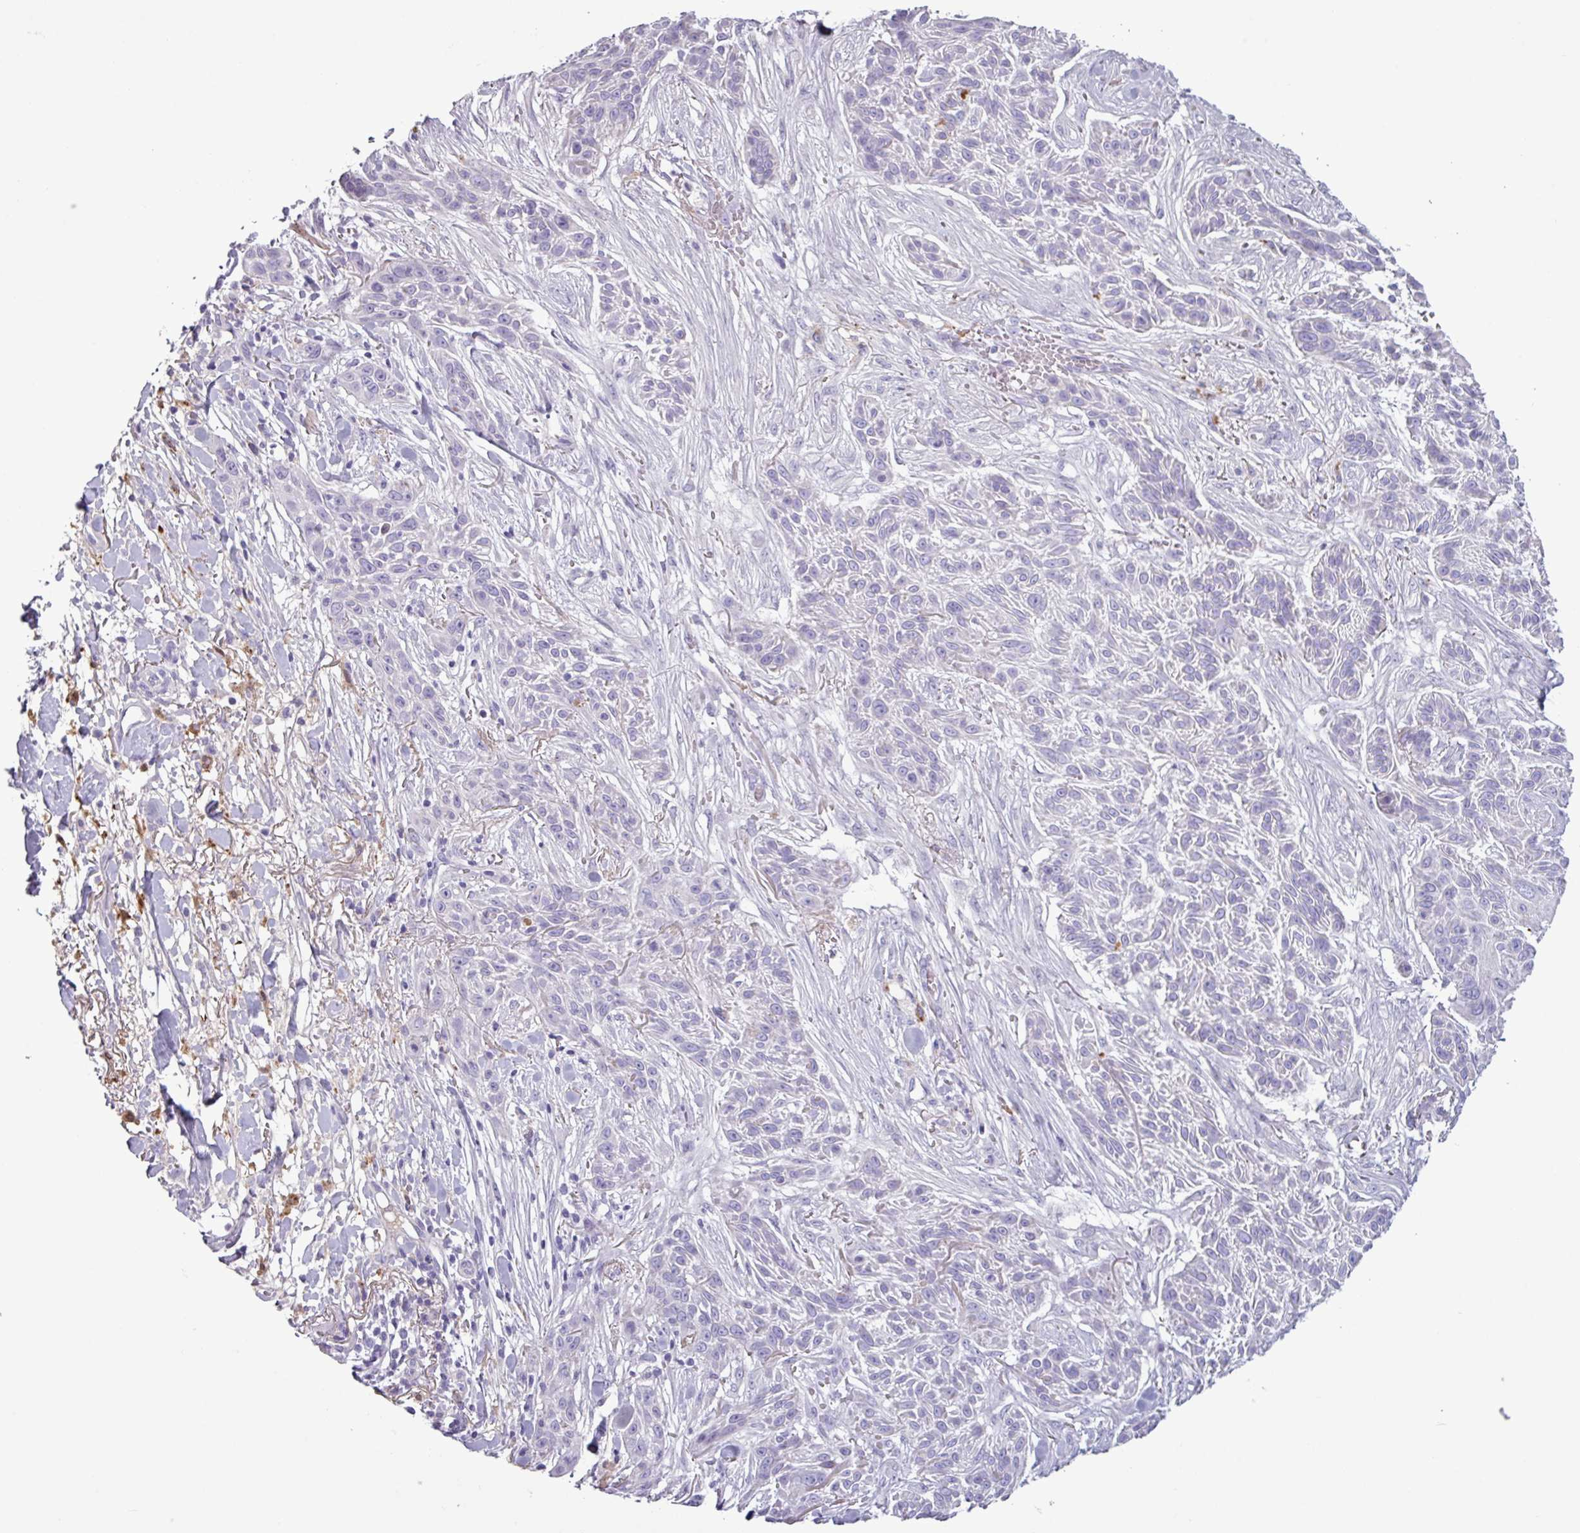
{"staining": {"intensity": "negative", "quantity": "none", "location": "none"}, "tissue": "skin cancer", "cell_type": "Tumor cells", "image_type": "cancer", "snomed": [{"axis": "morphology", "description": "Squamous cell carcinoma, NOS"}, {"axis": "topography", "description": "Skin"}], "caption": "IHC image of human skin squamous cell carcinoma stained for a protein (brown), which shows no expression in tumor cells.", "gene": "C4B", "patient": {"sex": "male", "age": 86}}